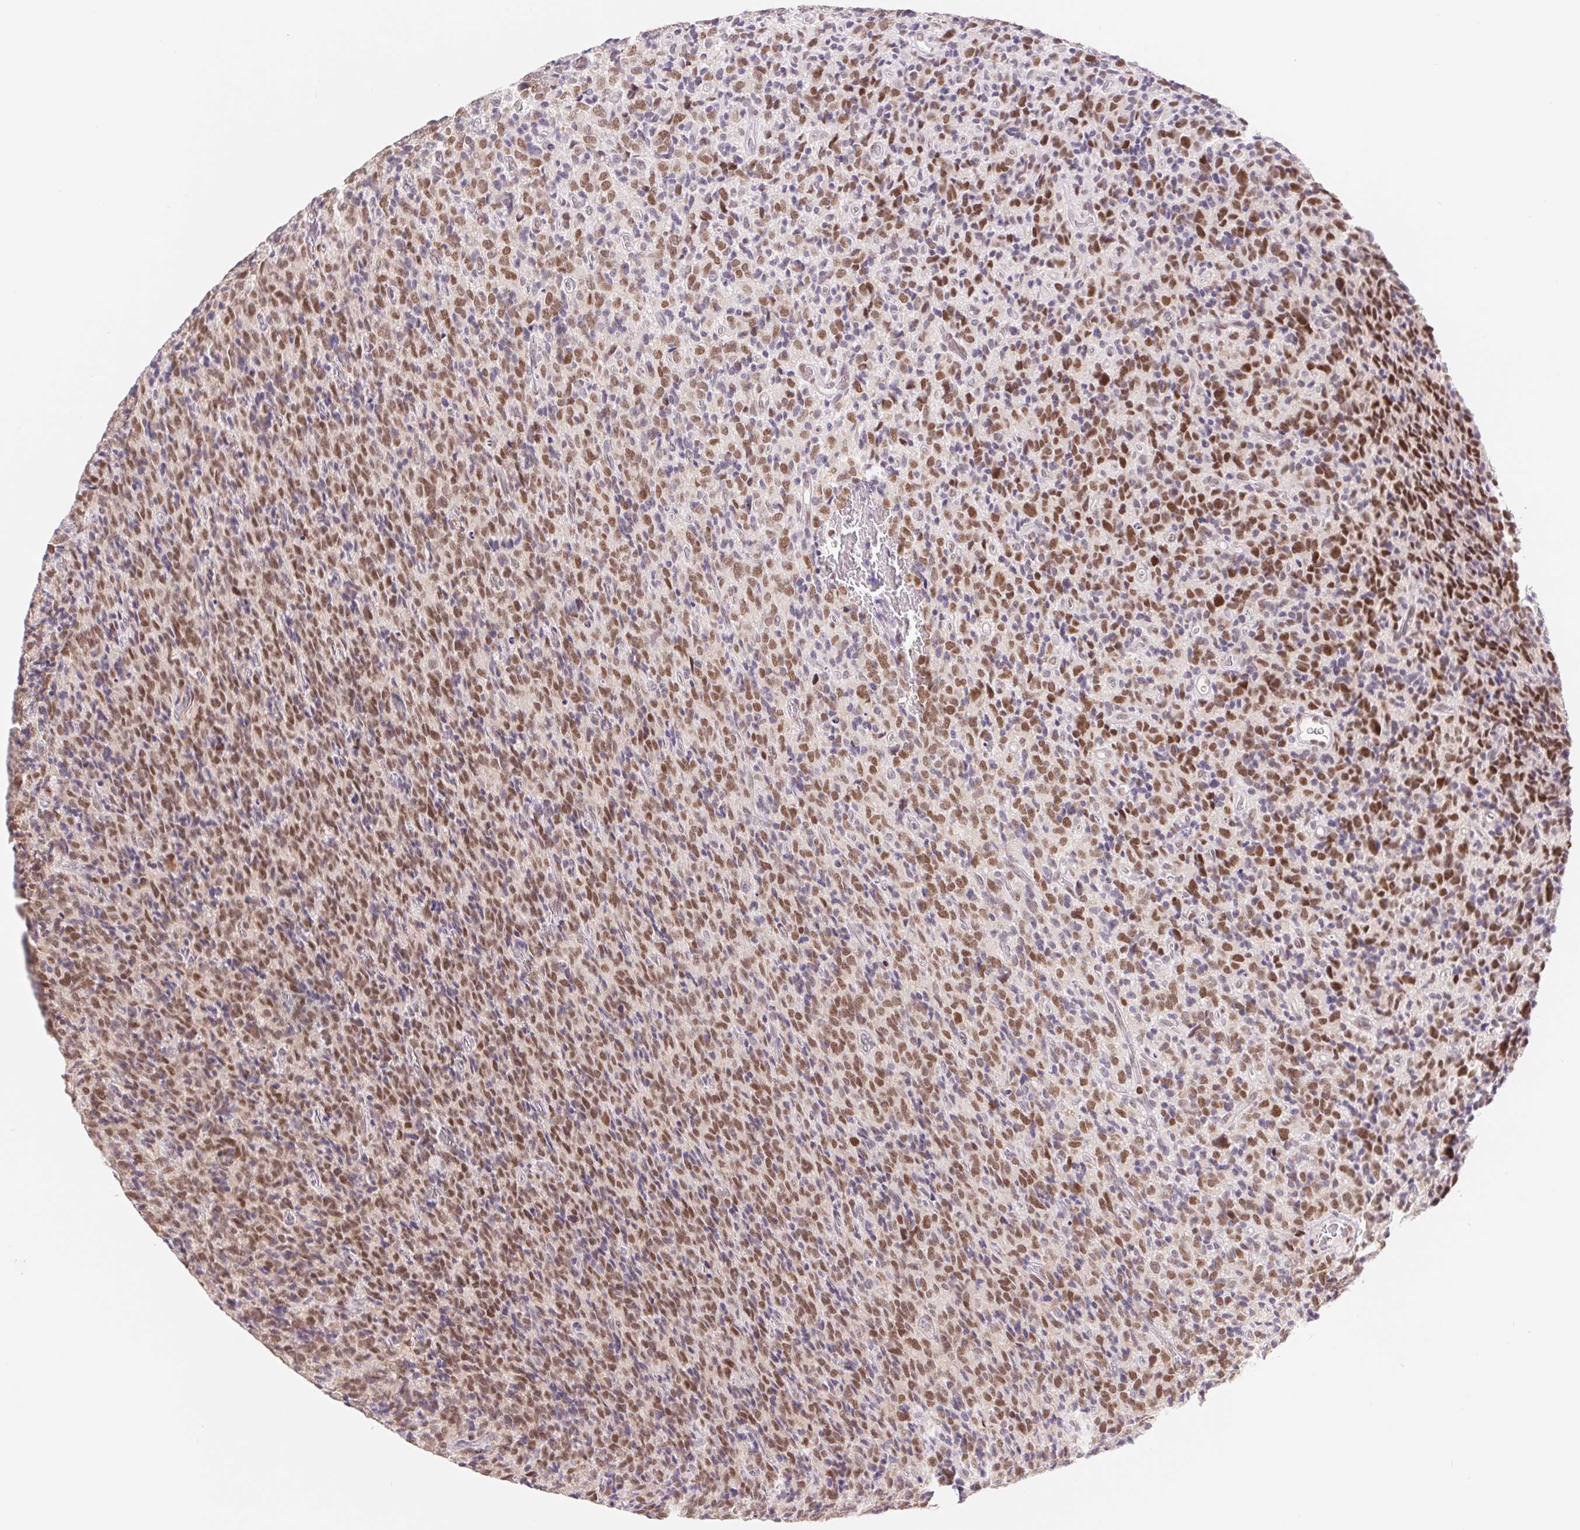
{"staining": {"intensity": "moderate", "quantity": ">75%", "location": "nuclear"}, "tissue": "glioma", "cell_type": "Tumor cells", "image_type": "cancer", "snomed": [{"axis": "morphology", "description": "Glioma, malignant, High grade"}, {"axis": "topography", "description": "Brain"}], "caption": "Brown immunohistochemical staining in human glioma reveals moderate nuclear expression in about >75% of tumor cells. The protein is stained brown, and the nuclei are stained in blue (DAB (3,3'-diaminobenzidine) IHC with brightfield microscopy, high magnification).", "gene": "TRERF1", "patient": {"sex": "male", "age": 76}}